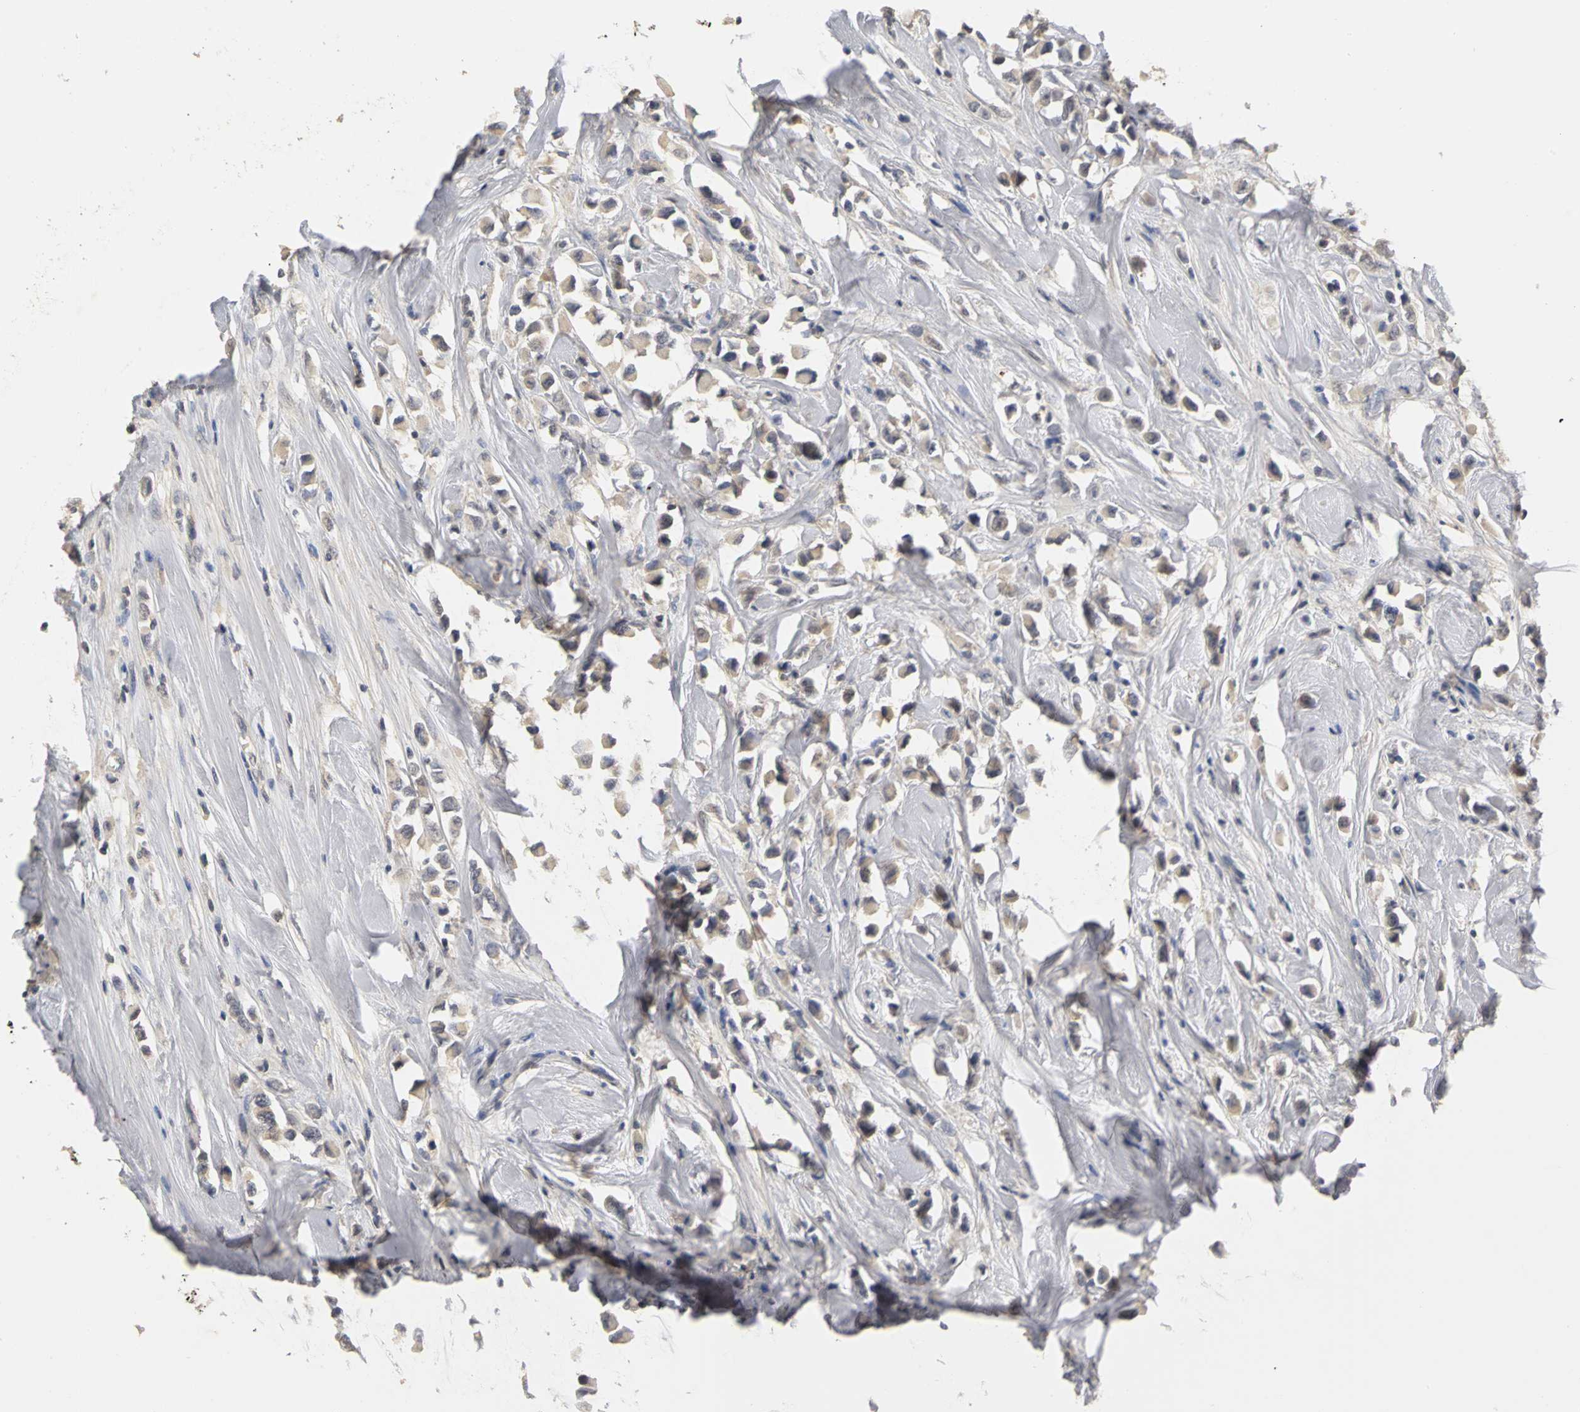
{"staining": {"intensity": "weak", "quantity": "25%-75%", "location": "cytoplasmic/membranous"}, "tissue": "breast cancer", "cell_type": "Tumor cells", "image_type": "cancer", "snomed": [{"axis": "morphology", "description": "Duct carcinoma"}, {"axis": "topography", "description": "Breast"}], "caption": "Breast invasive ductal carcinoma stained with a brown dye reveals weak cytoplasmic/membranous positive staining in approximately 25%-75% of tumor cells.", "gene": "PGR", "patient": {"sex": "female", "age": 61}}